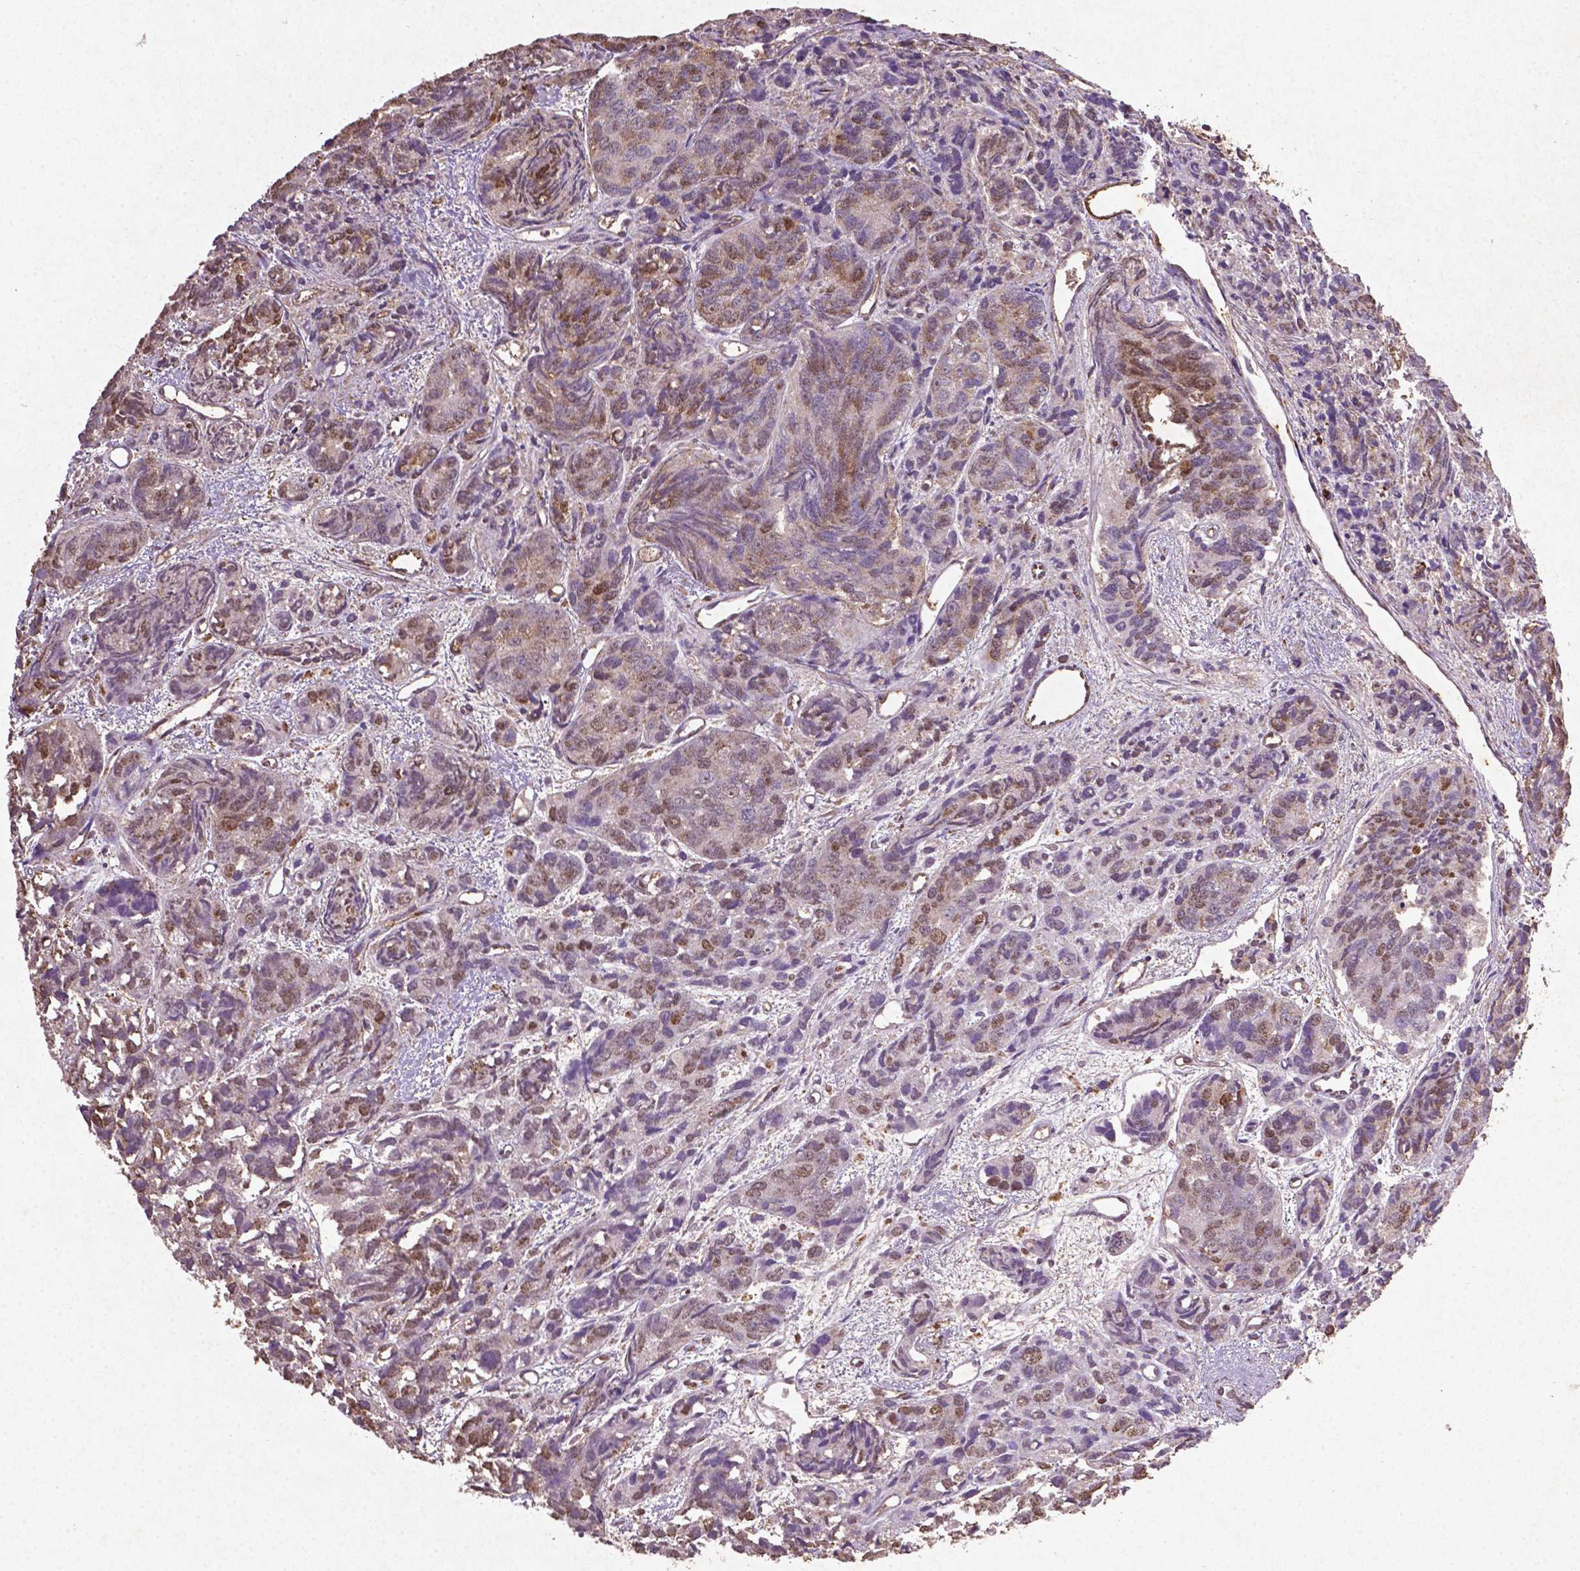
{"staining": {"intensity": "moderate", "quantity": "25%-75%", "location": "cytoplasmic/membranous"}, "tissue": "prostate cancer", "cell_type": "Tumor cells", "image_type": "cancer", "snomed": [{"axis": "morphology", "description": "Adenocarcinoma, High grade"}, {"axis": "topography", "description": "Prostate"}], "caption": "The immunohistochemical stain highlights moderate cytoplasmic/membranous positivity in tumor cells of prostate cancer (adenocarcinoma (high-grade)) tissue.", "gene": "MTOR", "patient": {"sex": "male", "age": 77}}